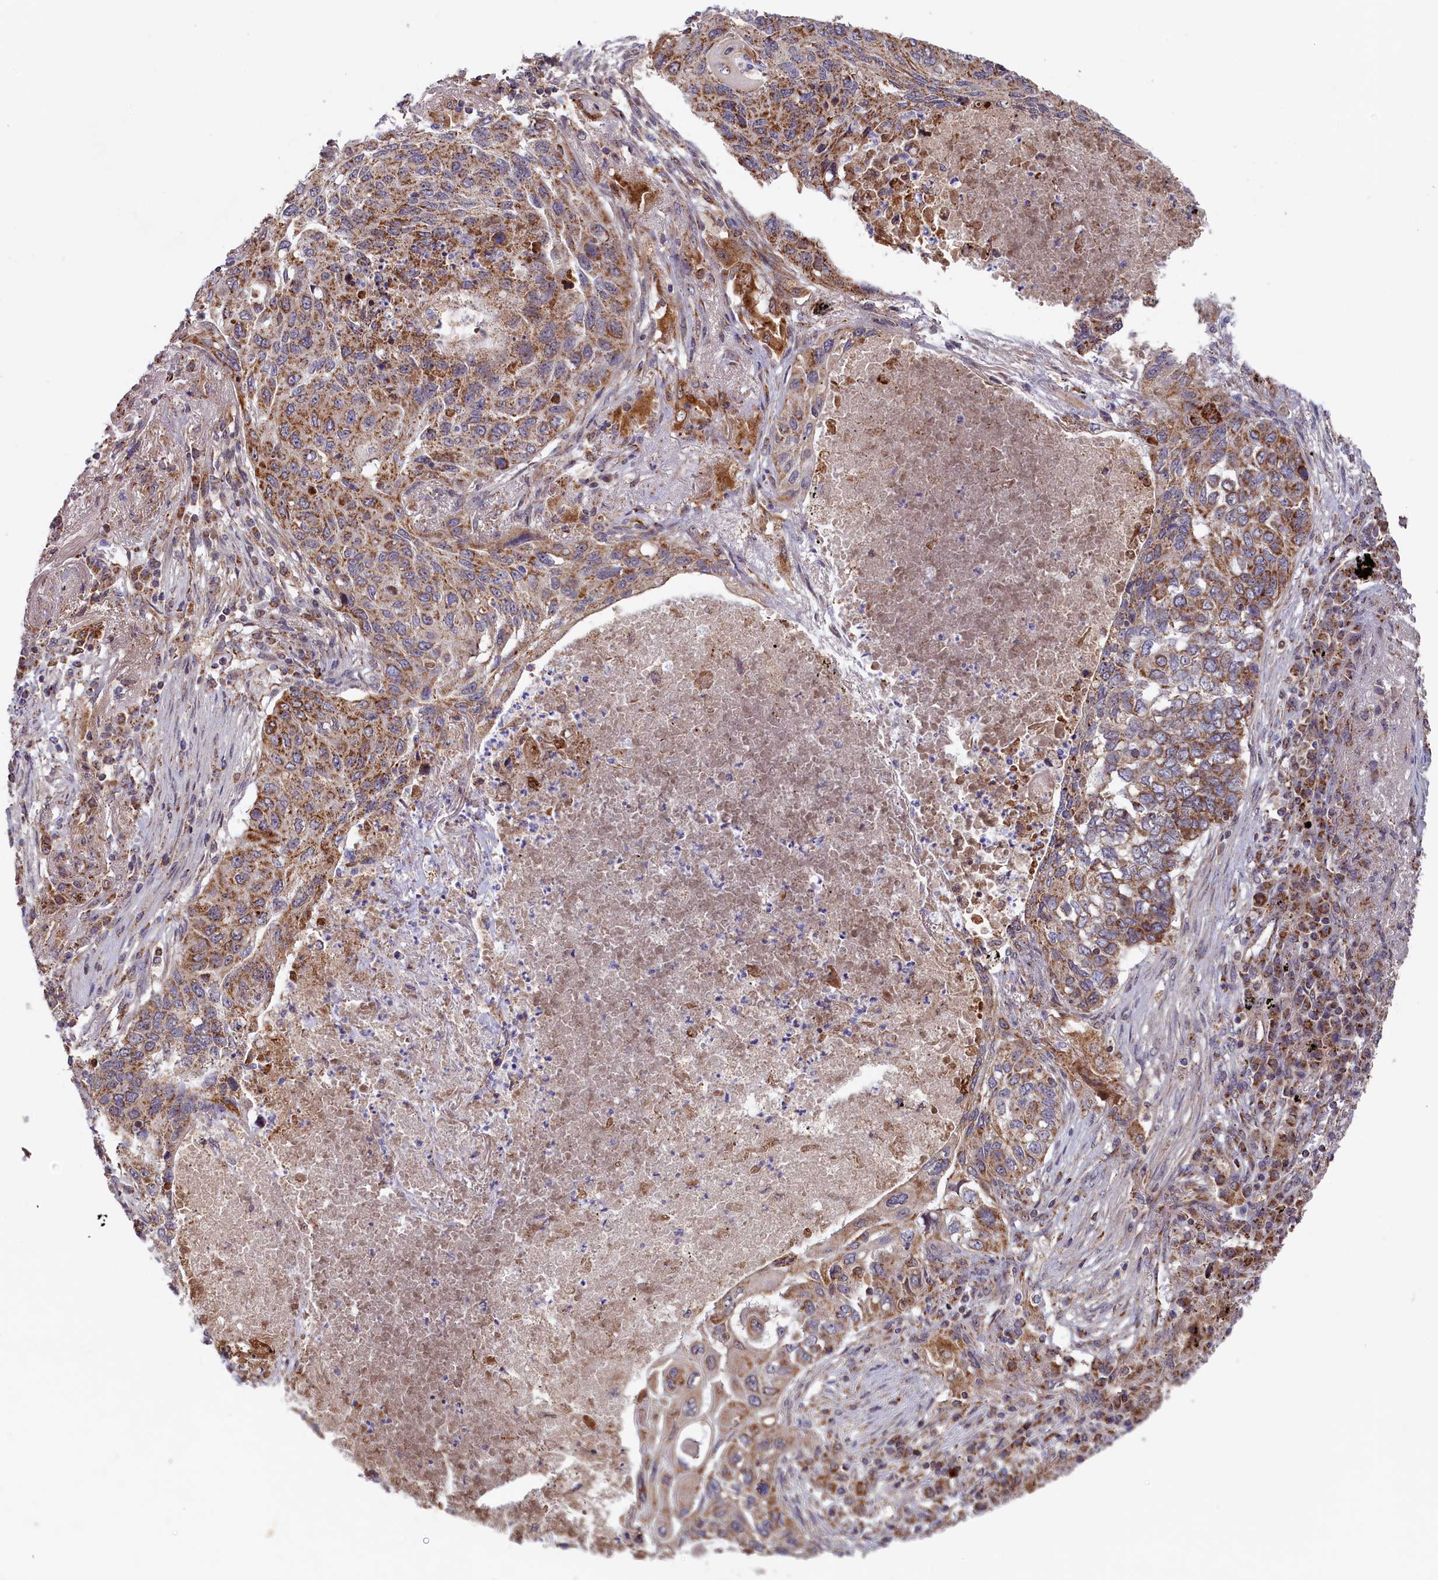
{"staining": {"intensity": "moderate", "quantity": ">75%", "location": "cytoplasmic/membranous"}, "tissue": "lung cancer", "cell_type": "Tumor cells", "image_type": "cancer", "snomed": [{"axis": "morphology", "description": "Squamous cell carcinoma, NOS"}, {"axis": "topography", "description": "Lung"}], "caption": "IHC (DAB) staining of human lung cancer exhibits moderate cytoplasmic/membranous protein staining in approximately >75% of tumor cells.", "gene": "DUS3L", "patient": {"sex": "female", "age": 63}}